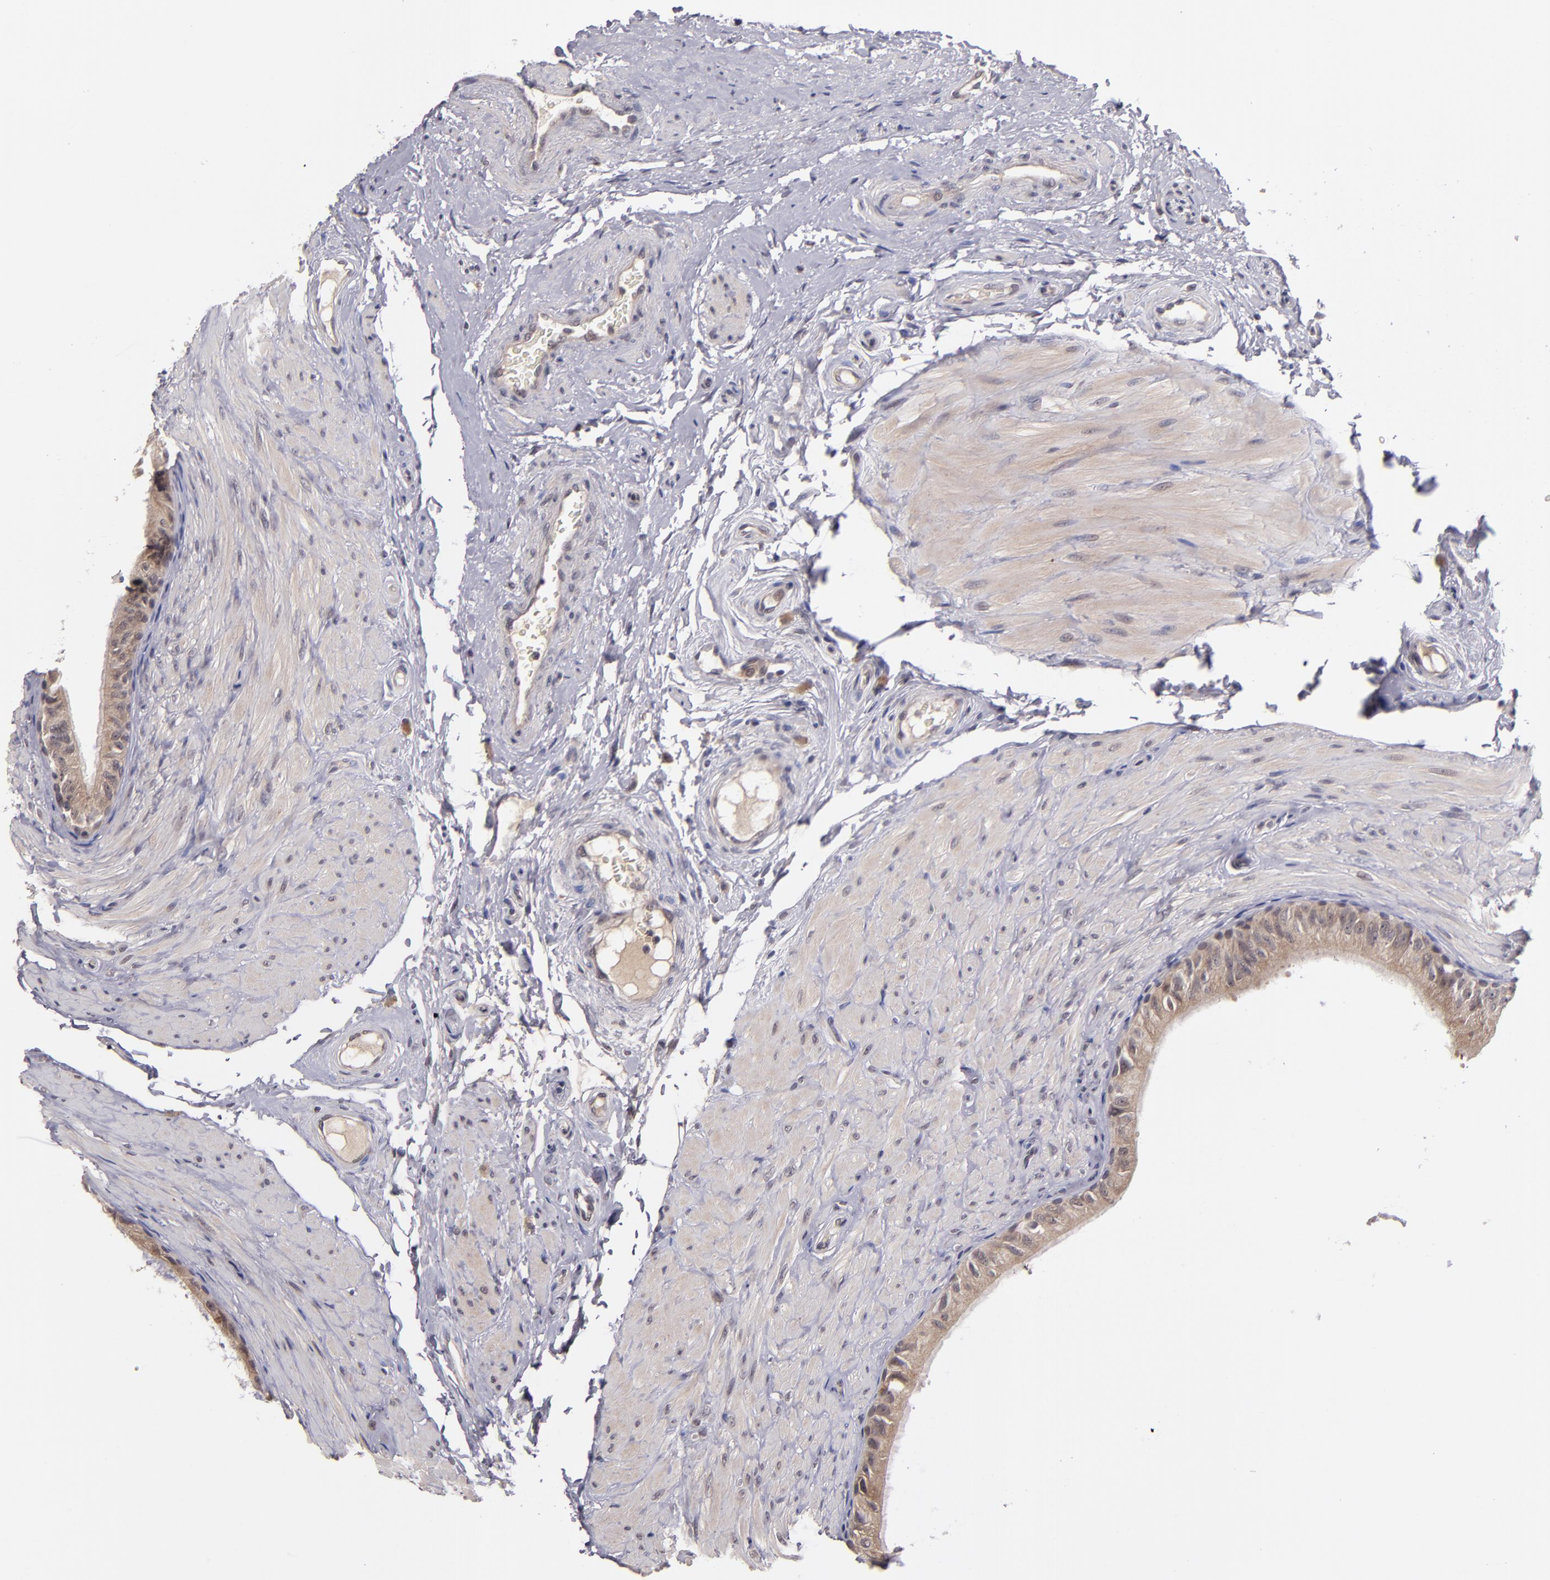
{"staining": {"intensity": "moderate", "quantity": ">75%", "location": "cytoplasmic/membranous"}, "tissue": "epididymis", "cell_type": "Glandular cells", "image_type": "normal", "snomed": [{"axis": "morphology", "description": "Normal tissue, NOS"}, {"axis": "topography", "description": "Epididymis"}], "caption": "Immunohistochemical staining of normal human epididymis shows moderate cytoplasmic/membranous protein positivity in approximately >75% of glandular cells.", "gene": "CDC7", "patient": {"sex": "male", "age": 68}}